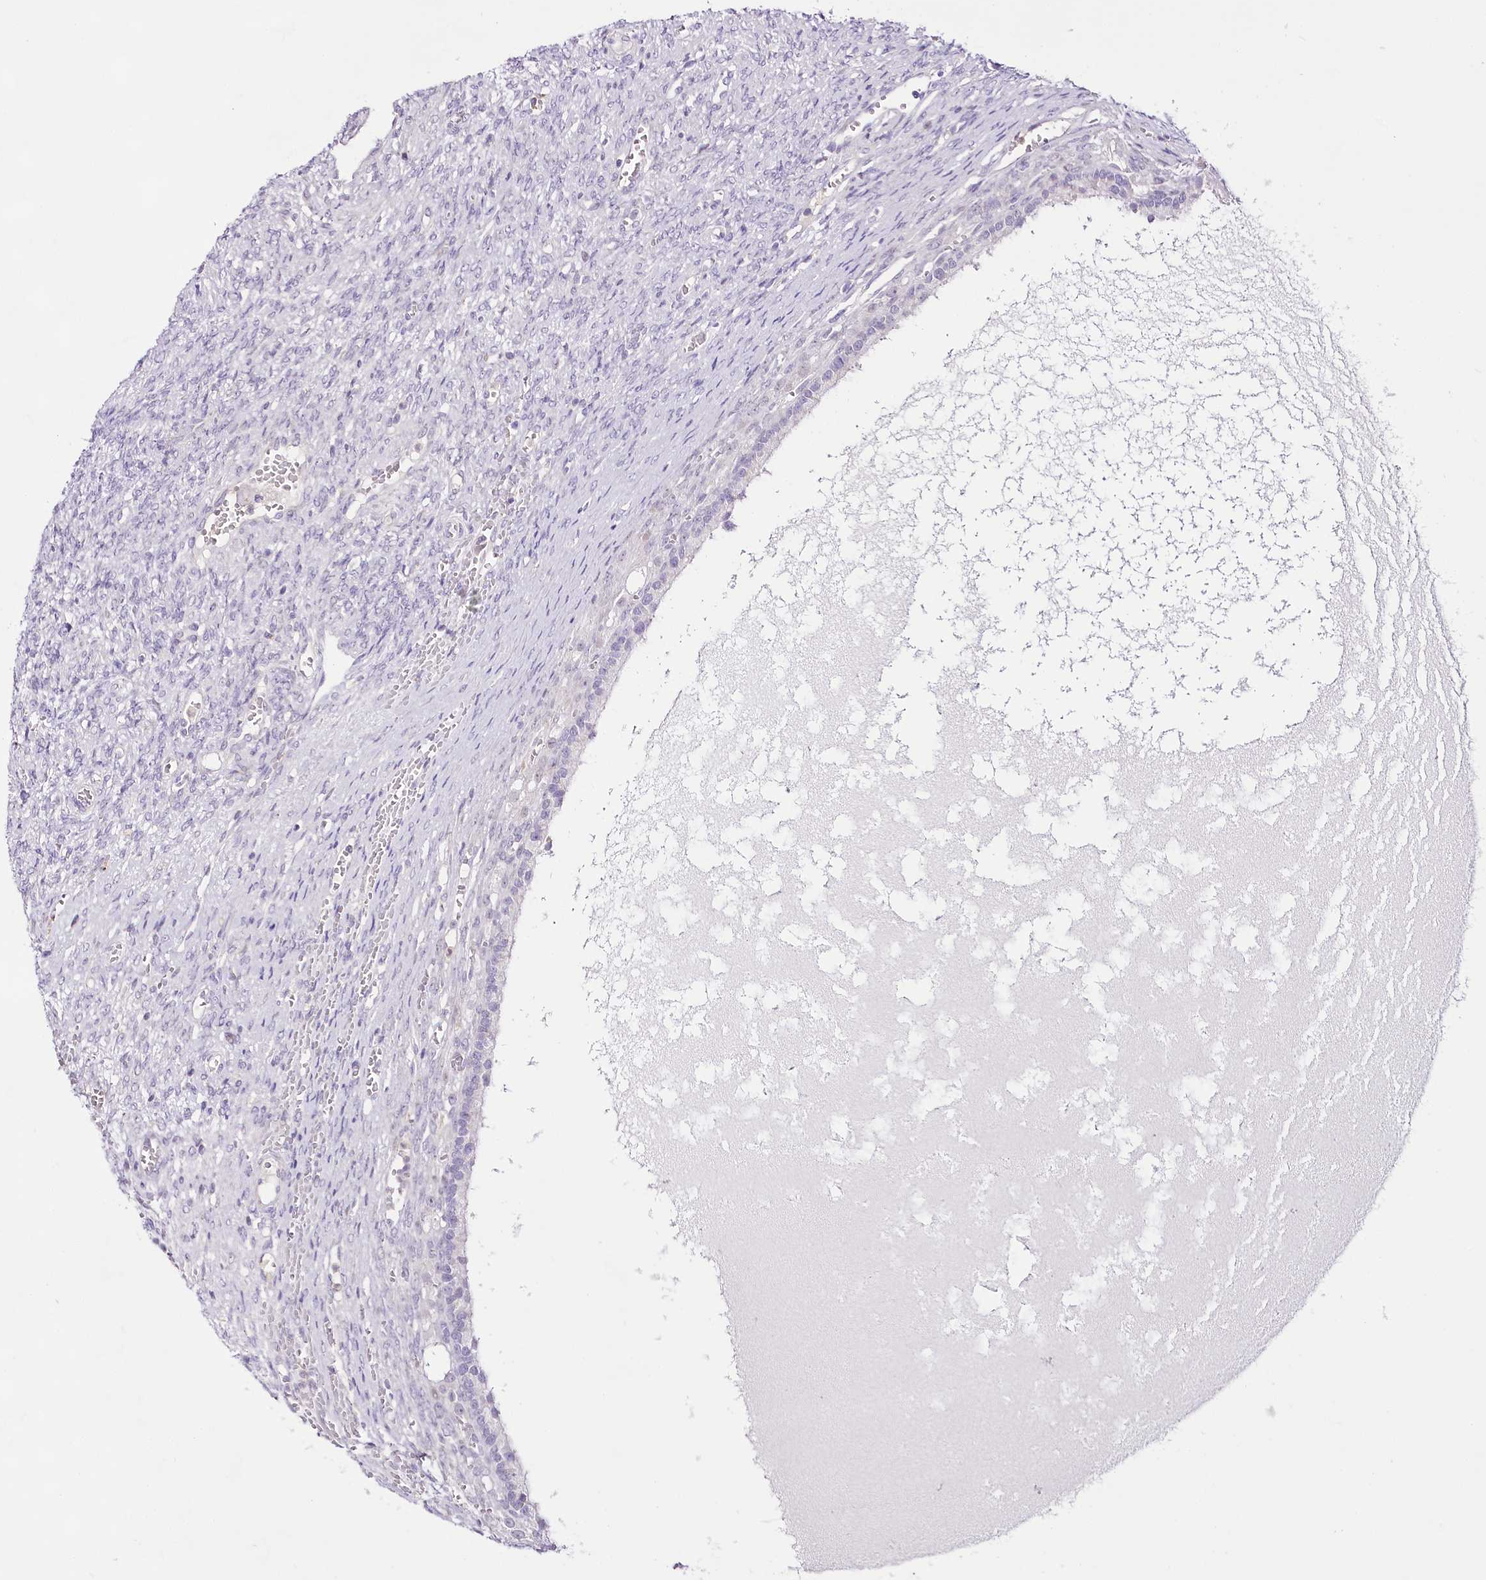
{"staining": {"intensity": "negative", "quantity": "none", "location": "none"}, "tissue": "ovary", "cell_type": "Ovarian stroma cells", "image_type": "normal", "snomed": [{"axis": "morphology", "description": "Normal tissue, NOS"}, {"axis": "topography", "description": "Ovary"}], "caption": "The histopathology image exhibits no staining of ovarian stroma cells in benign ovary.", "gene": "CCDC30", "patient": {"sex": "female", "age": 41}}